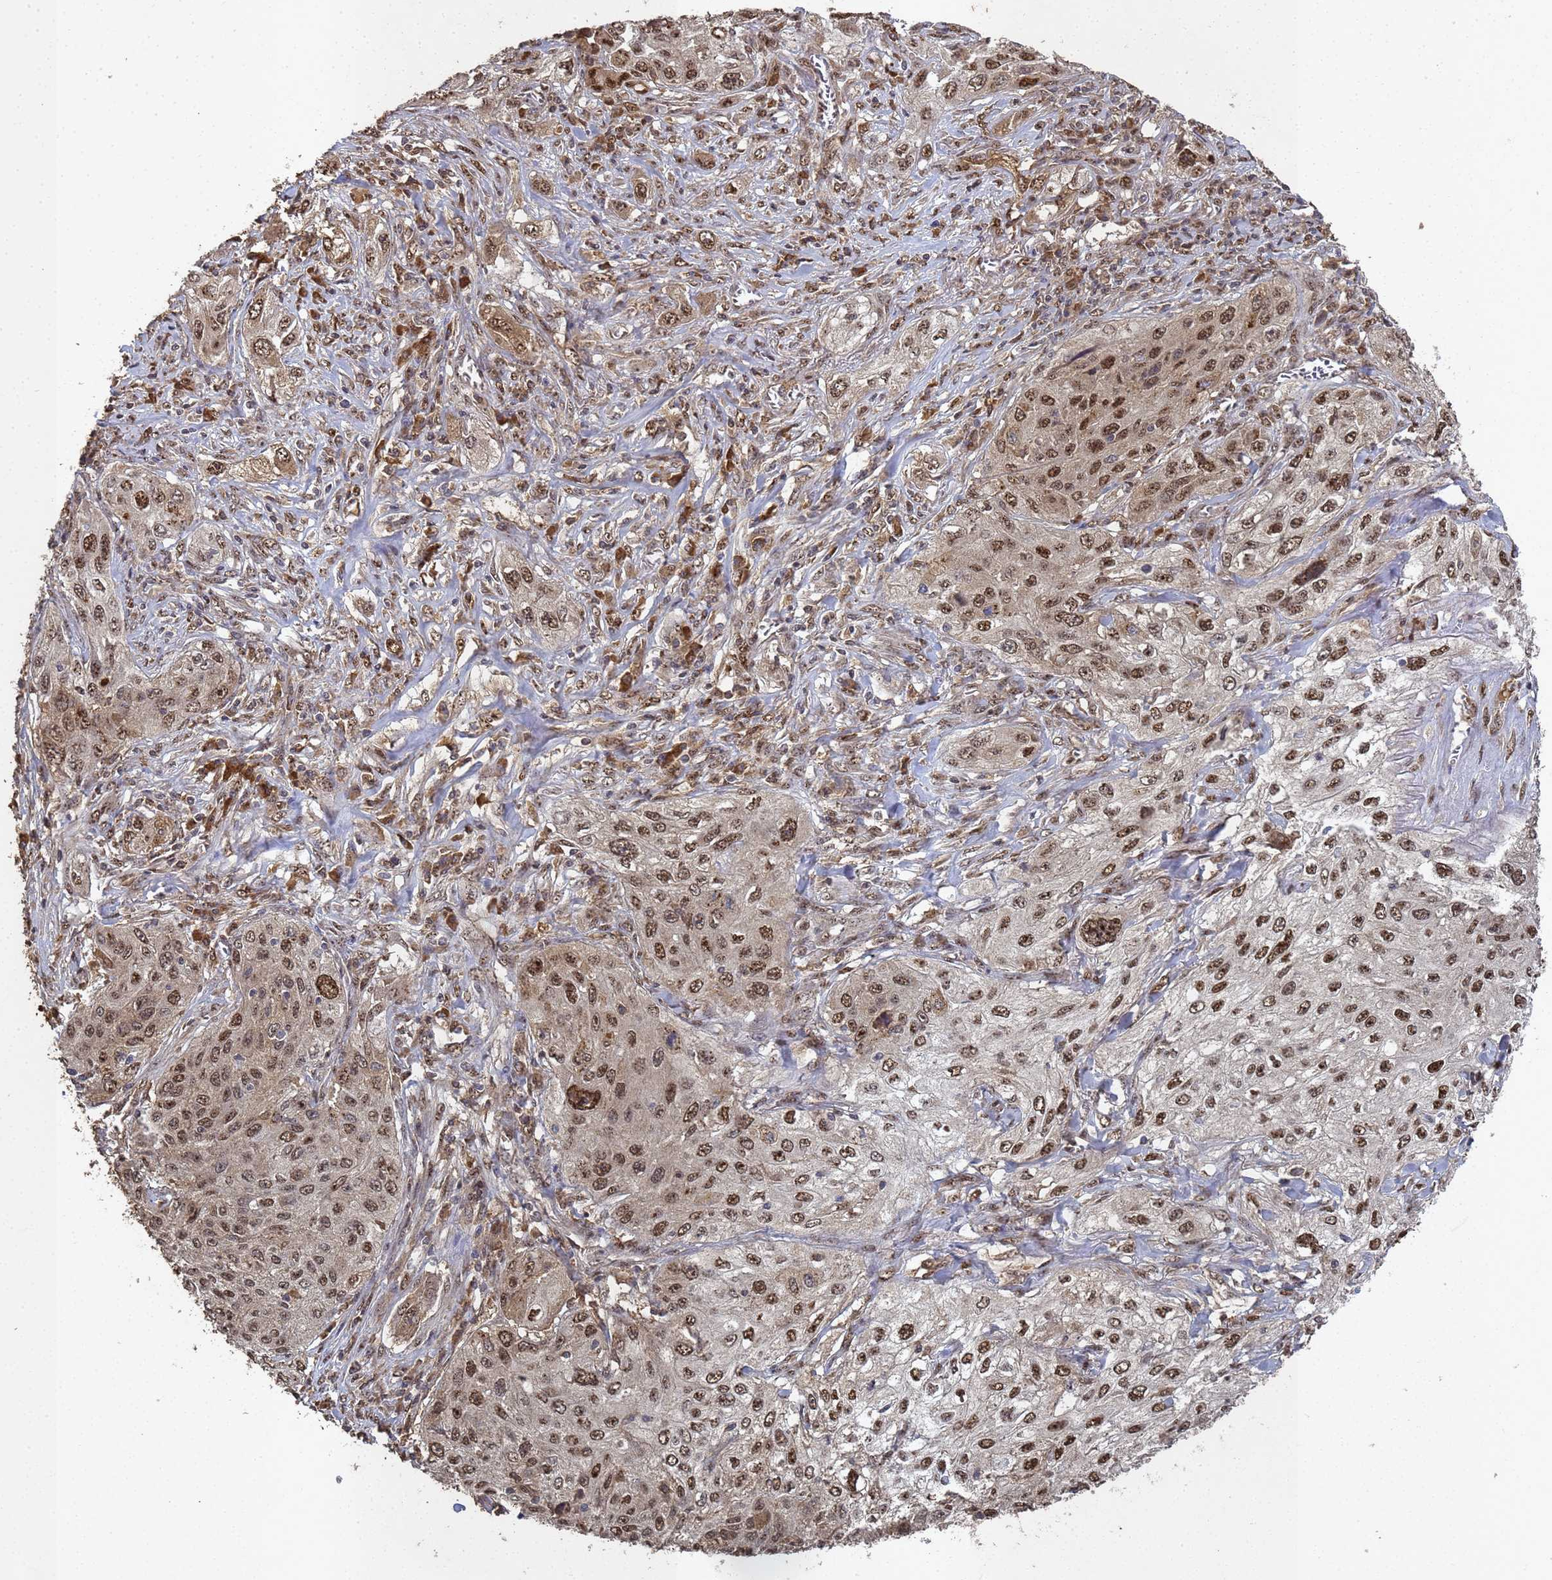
{"staining": {"intensity": "moderate", "quantity": ">75%", "location": "cytoplasmic/membranous,nuclear"}, "tissue": "lung cancer", "cell_type": "Tumor cells", "image_type": "cancer", "snomed": [{"axis": "morphology", "description": "Squamous cell carcinoma, NOS"}, {"axis": "topography", "description": "Lung"}], "caption": "Protein staining of lung cancer tissue exhibits moderate cytoplasmic/membranous and nuclear positivity in approximately >75% of tumor cells.", "gene": "SECISBP2", "patient": {"sex": "female", "age": 69}}